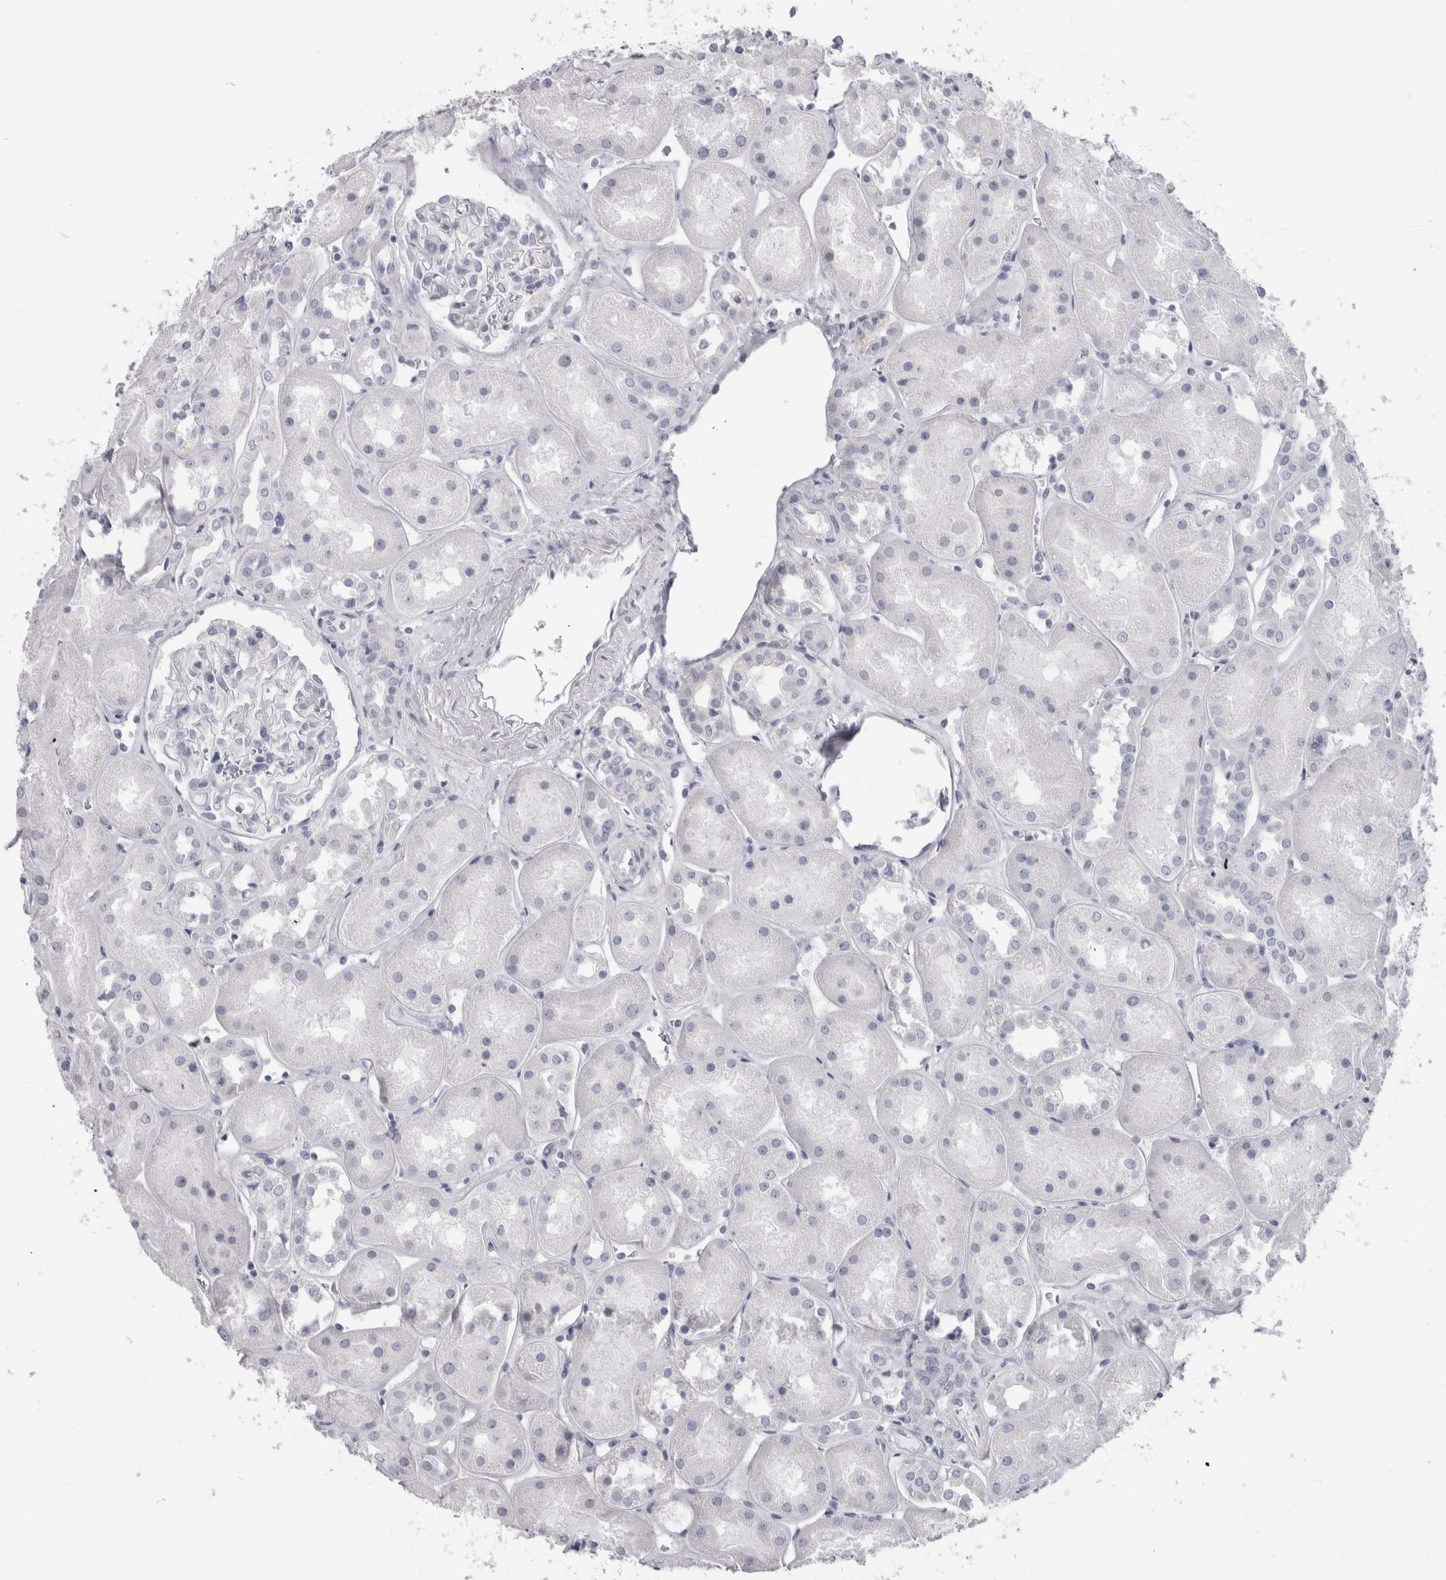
{"staining": {"intensity": "negative", "quantity": "none", "location": "none"}, "tissue": "kidney", "cell_type": "Cells in glomeruli", "image_type": "normal", "snomed": [{"axis": "morphology", "description": "Normal tissue, NOS"}, {"axis": "topography", "description": "Kidney"}], "caption": "Immunohistochemical staining of unremarkable human kidney exhibits no significant staining in cells in glomeruli. The staining is performed using DAB brown chromogen with nuclei counter-stained in using hematoxylin.", "gene": "PTH", "patient": {"sex": "male", "age": 70}}